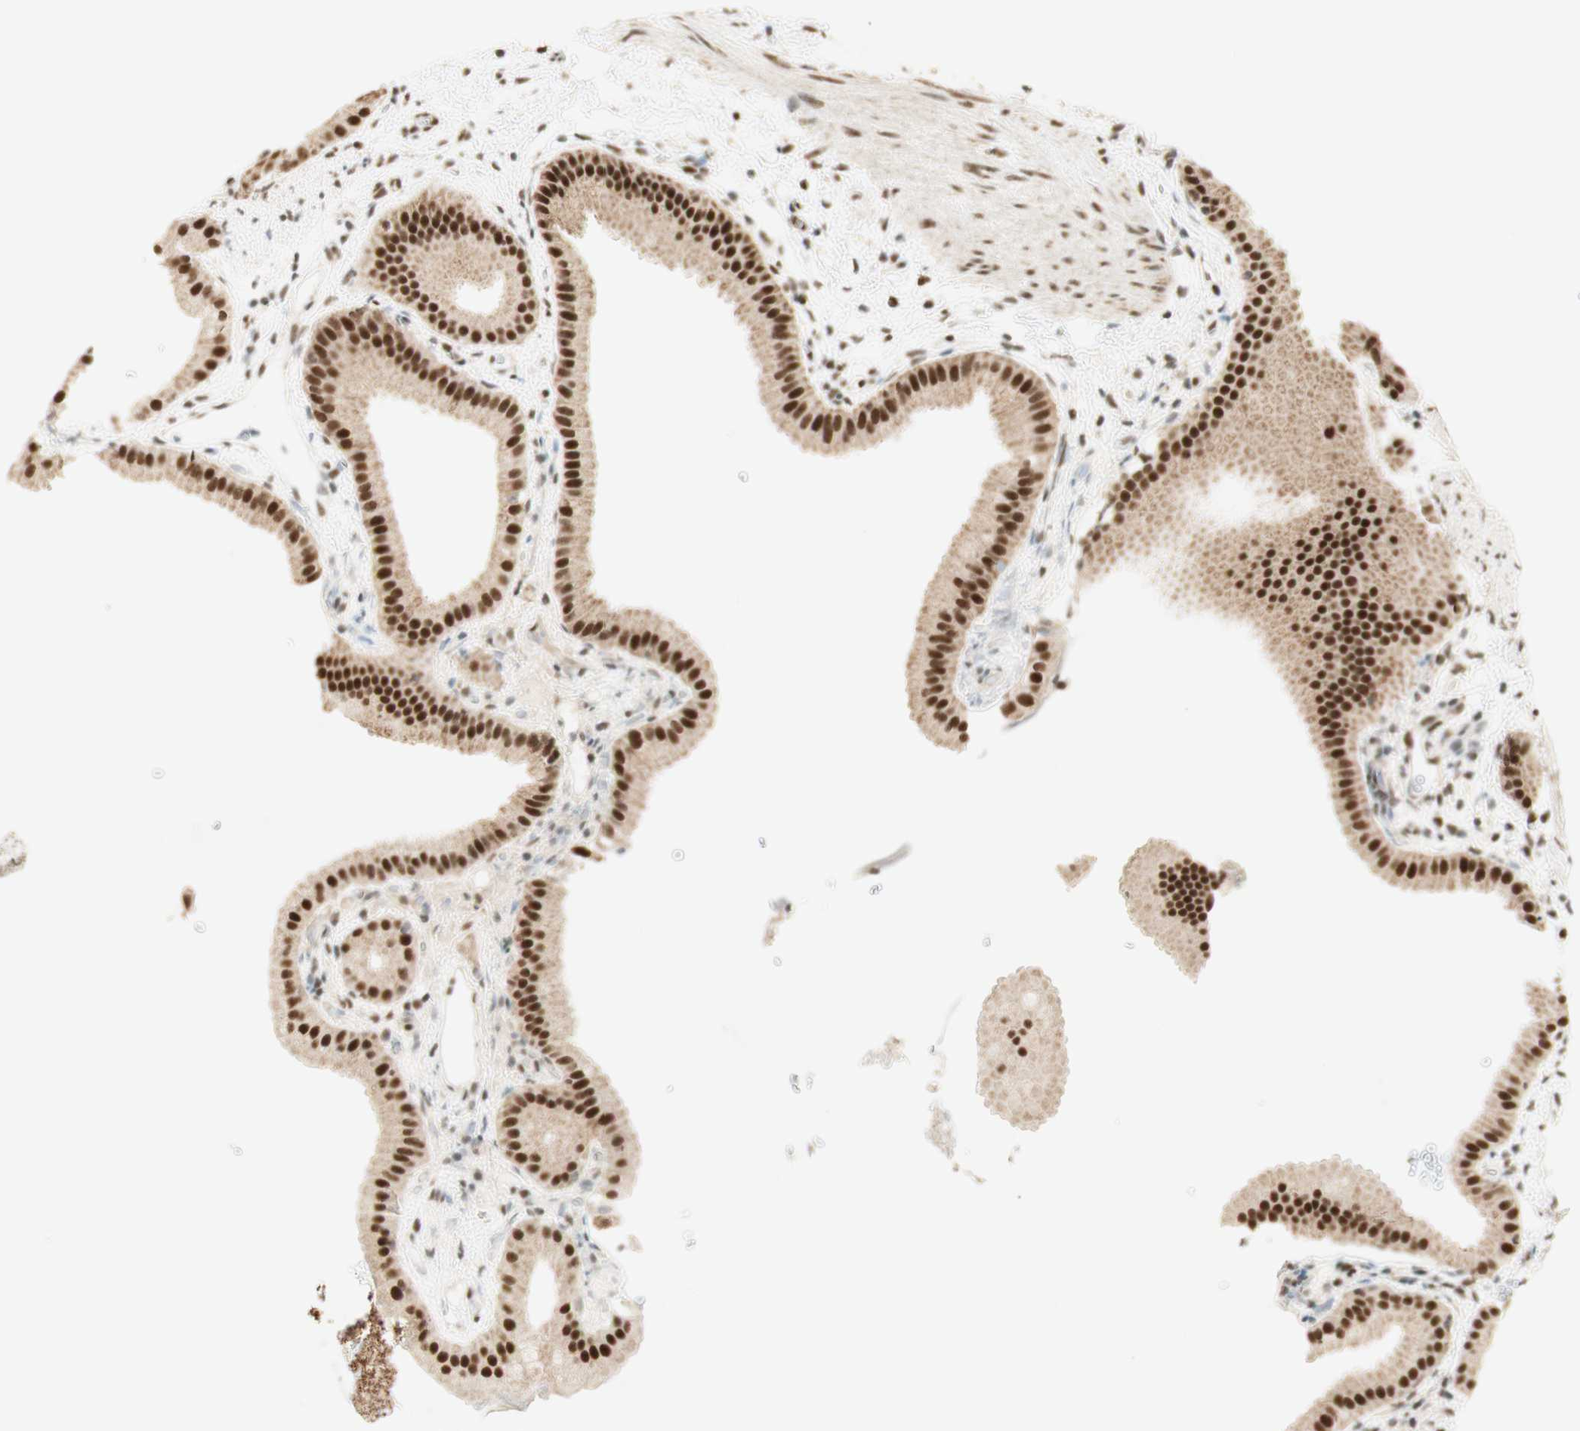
{"staining": {"intensity": "strong", "quantity": ">75%", "location": "cytoplasmic/membranous,nuclear"}, "tissue": "gallbladder", "cell_type": "Glandular cells", "image_type": "normal", "snomed": [{"axis": "morphology", "description": "Normal tissue, NOS"}, {"axis": "topography", "description": "Gallbladder"}], "caption": "A histopathology image of human gallbladder stained for a protein displays strong cytoplasmic/membranous,nuclear brown staining in glandular cells. (IHC, brightfield microscopy, high magnification).", "gene": "ZNF782", "patient": {"sex": "female", "age": 64}}